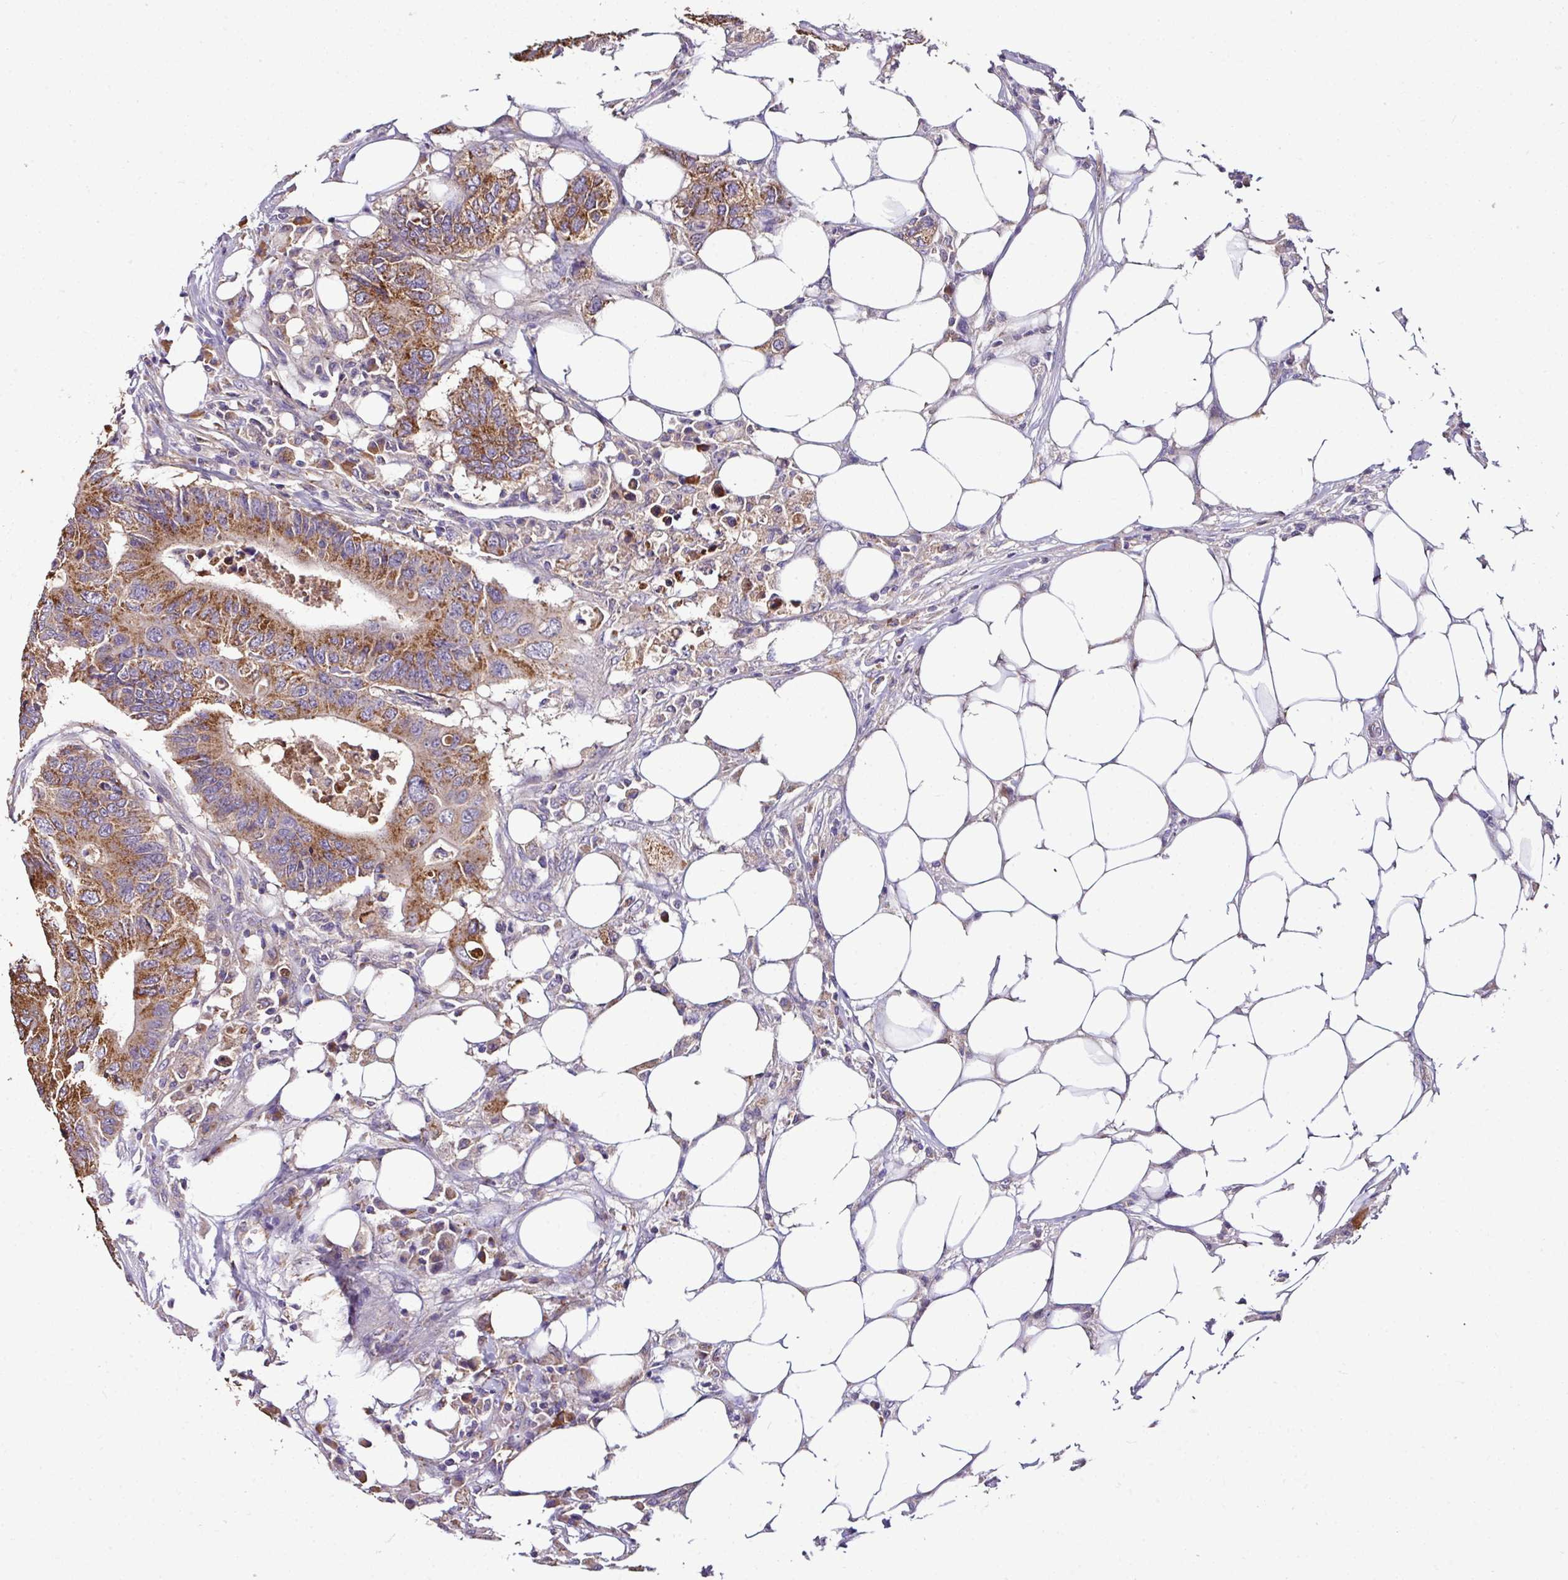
{"staining": {"intensity": "strong", "quantity": ">75%", "location": "cytoplasmic/membranous"}, "tissue": "colorectal cancer", "cell_type": "Tumor cells", "image_type": "cancer", "snomed": [{"axis": "morphology", "description": "Adenocarcinoma, NOS"}, {"axis": "topography", "description": "Colon"}], "caption": "Immunohistochemical staining of colorectal cancer displays strong cytoplasmic/membranous protein expression in approximately >75% of tumor cells.", "gene": "CPD", "patient": {"sex": "male", "age": 71}}